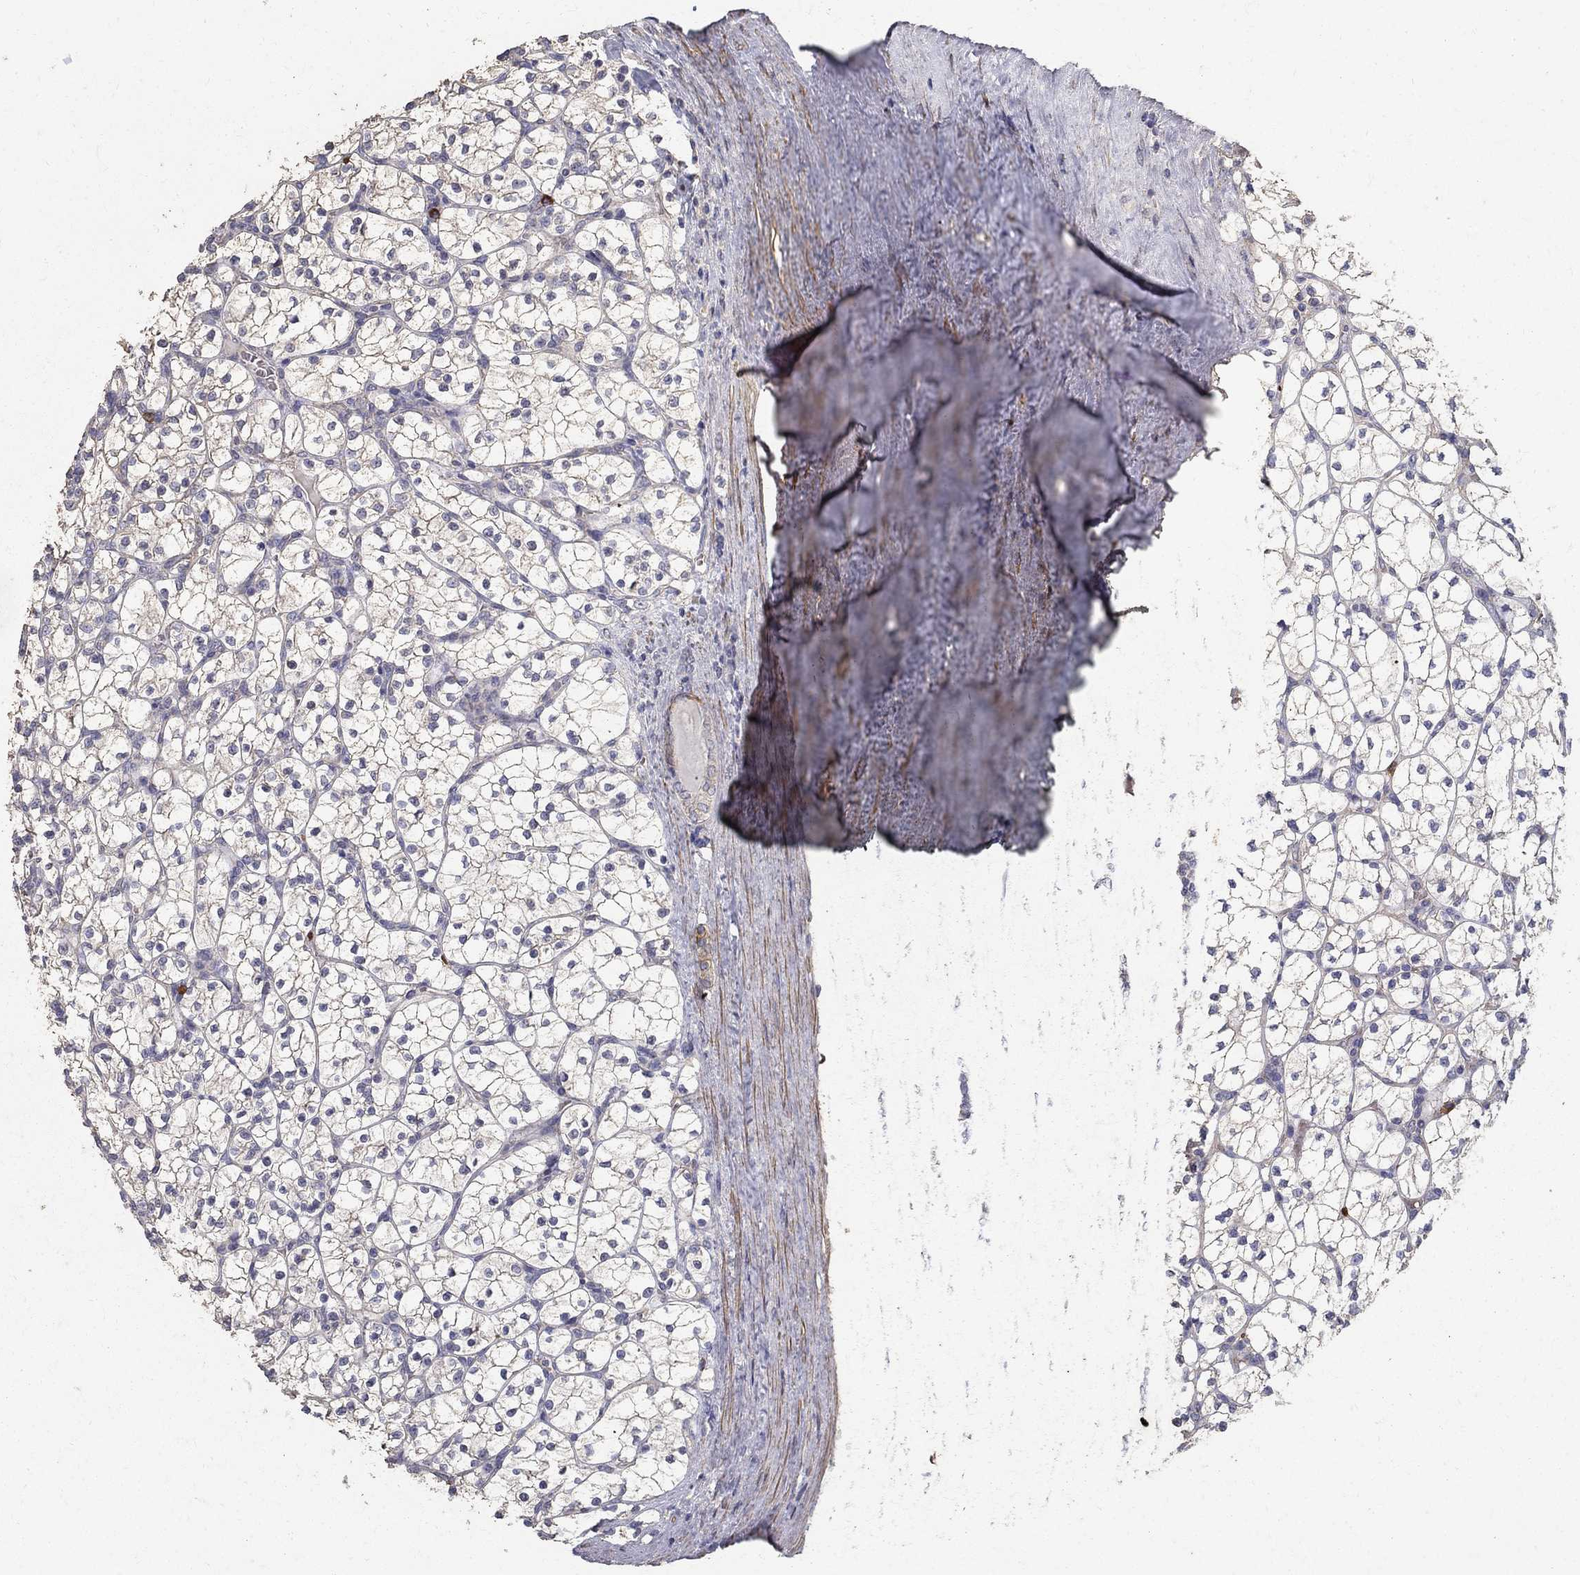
{"staining": {"intensity": "weak", "quantity": "25%-75%", "location": "cytoplasmic/membranous"}, "tissue": "renal cancer", "cell_type": "Tumor cells", "image_type": "cancer", "snomed": [{"axis": "morphology", "description": "Adenocarcinoma, NOS"}, {"axis": "topography", "description": "Kidney"}], "caption": "The micrograph demonstrates immunohistochemical staining of renal cancer. There is weak cytoplasmic/membranous positivity is seen in approximately 25%-75% of tumor cells.", "gene": "MPP2", "patient": {"sex": "female", "age": 89}}